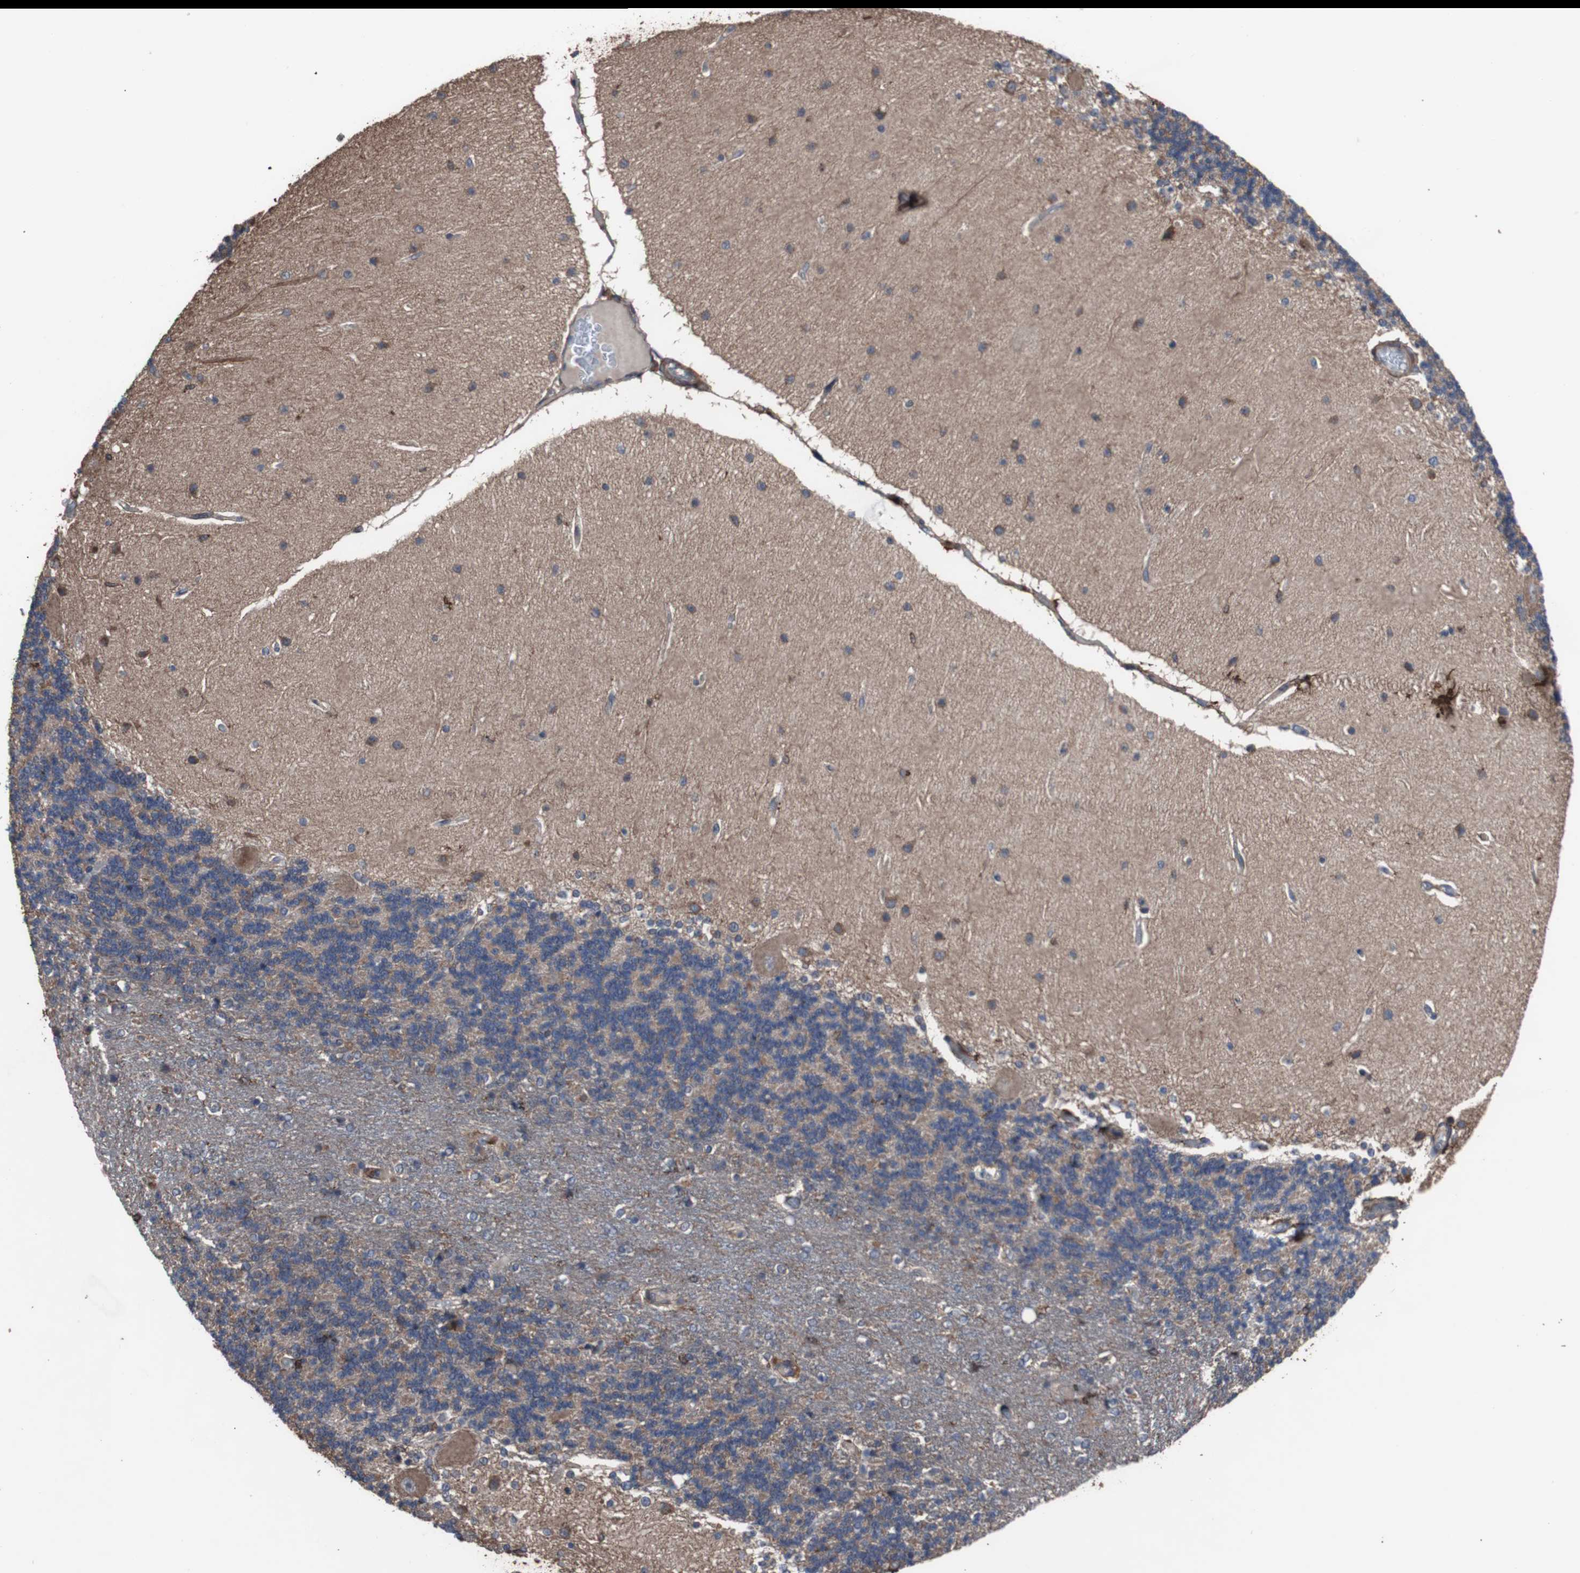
{"staining": {"intensity": "moderate", "quantity": "25%-75%", "location": "cytoplasmic/membranous"}, "tissue": "cerebellum", "cell_type": "Cells in granular layer", "image_type": "normal", "snomed": [{"axis": "morphology", "description": "Normal tissue, NOS"}, {"axis": "topography", "description": "Cerebellum"}], "caption": "Moderate cytoplasmic/membranous protein positivity is seen in about 25%-75% of cells in granular layer in cerebellum.", "gene": "COL6A2", "patient": {"sex": "female", "age": 54}}